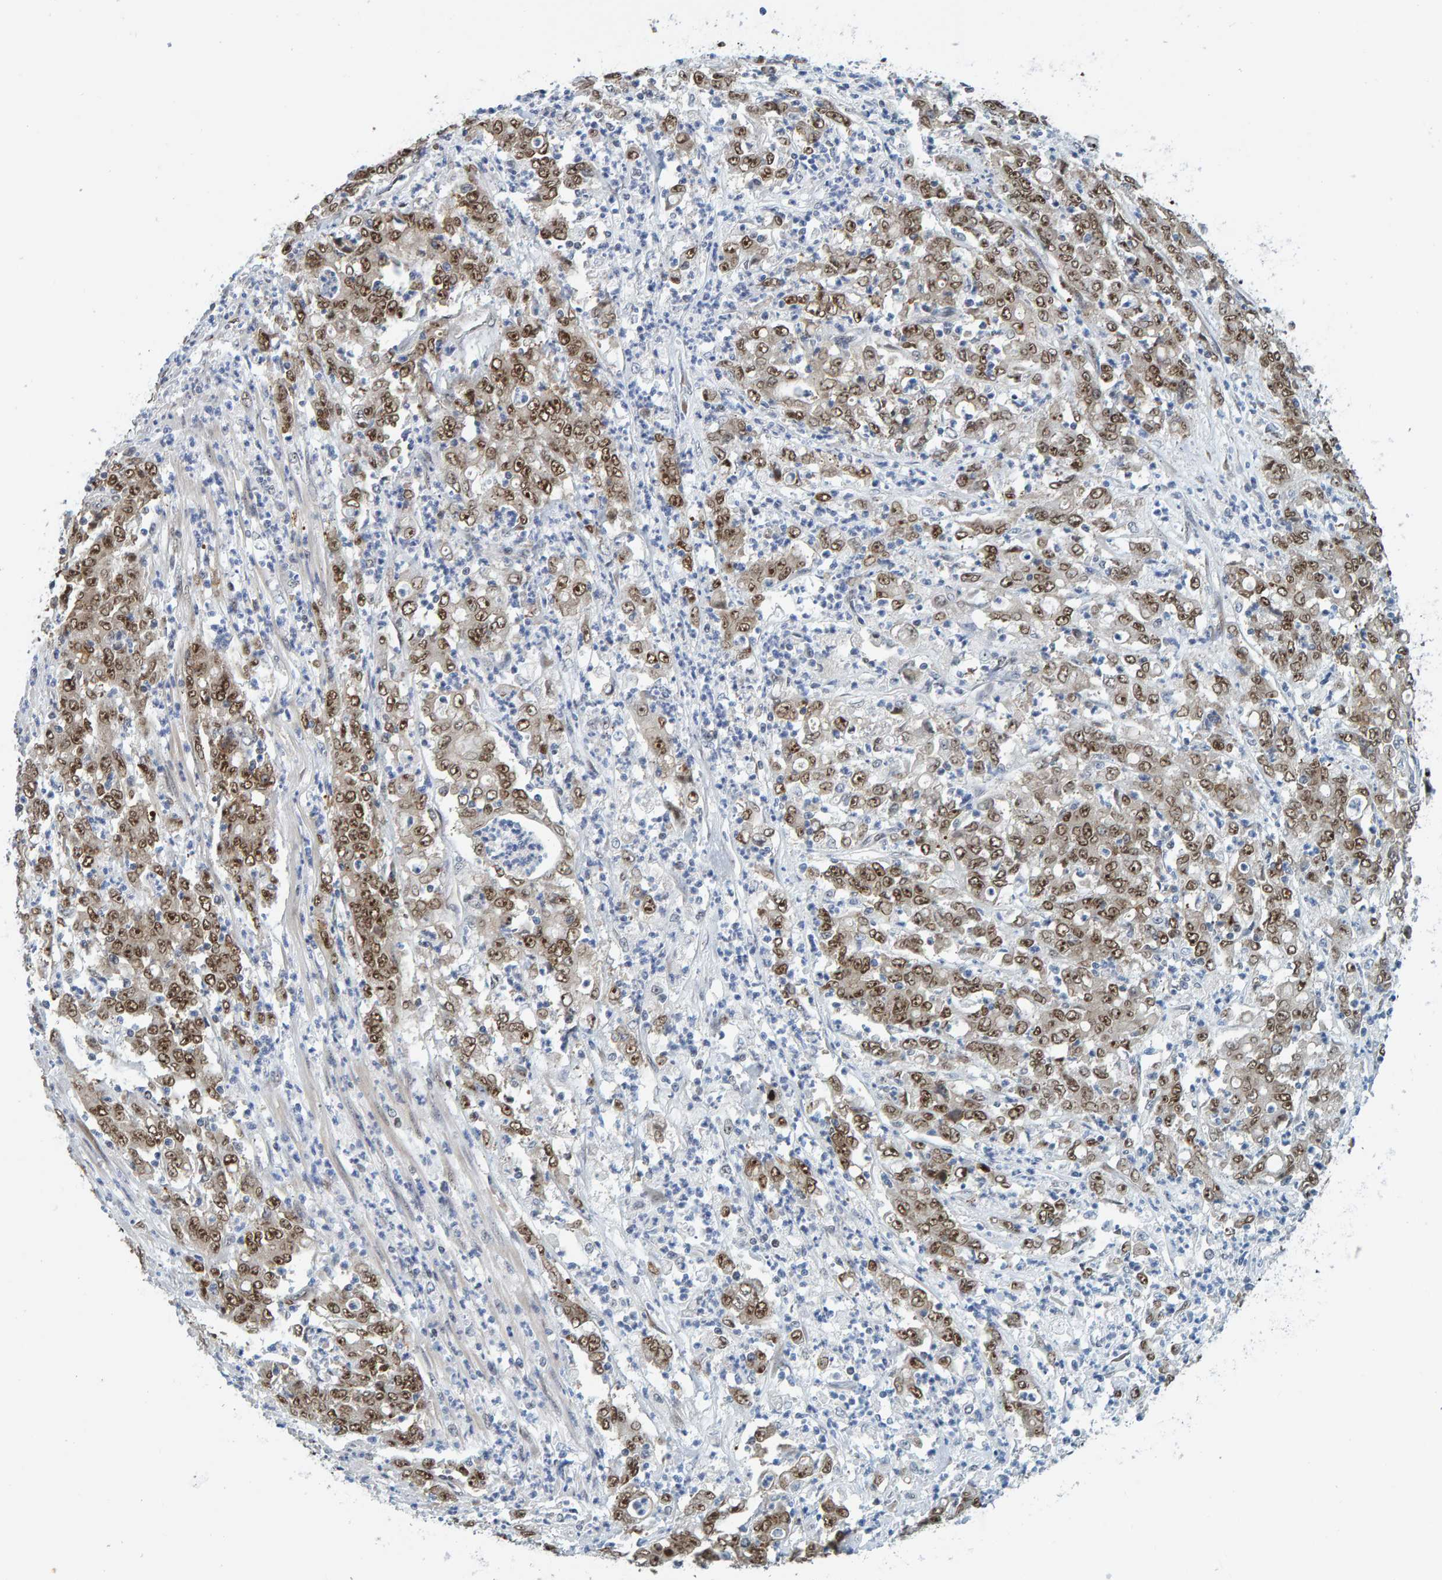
{"staining": {"intensity": "moderate", "quantity": ">75%", "location": "nuclear"}, "tissue": "stomach cancer", "cell_type": "Tumor cells", "image_type": "cancer", "snomed": [{"axis": "morphology", "description": "Adenocarcinoma, NOS"}, {"axis": "topography", "description": "Stomach, lower"}], "caption": "Protein staining of adenocarcinoma (stomach) tissue demonstrates moderate nuclear expression in approximately >75% of tumor cells. (DAB IHC with brightfield microscopy, high magnification).", "gene": "POLR1E", "patient": {"sex": "female", "age": 71}}